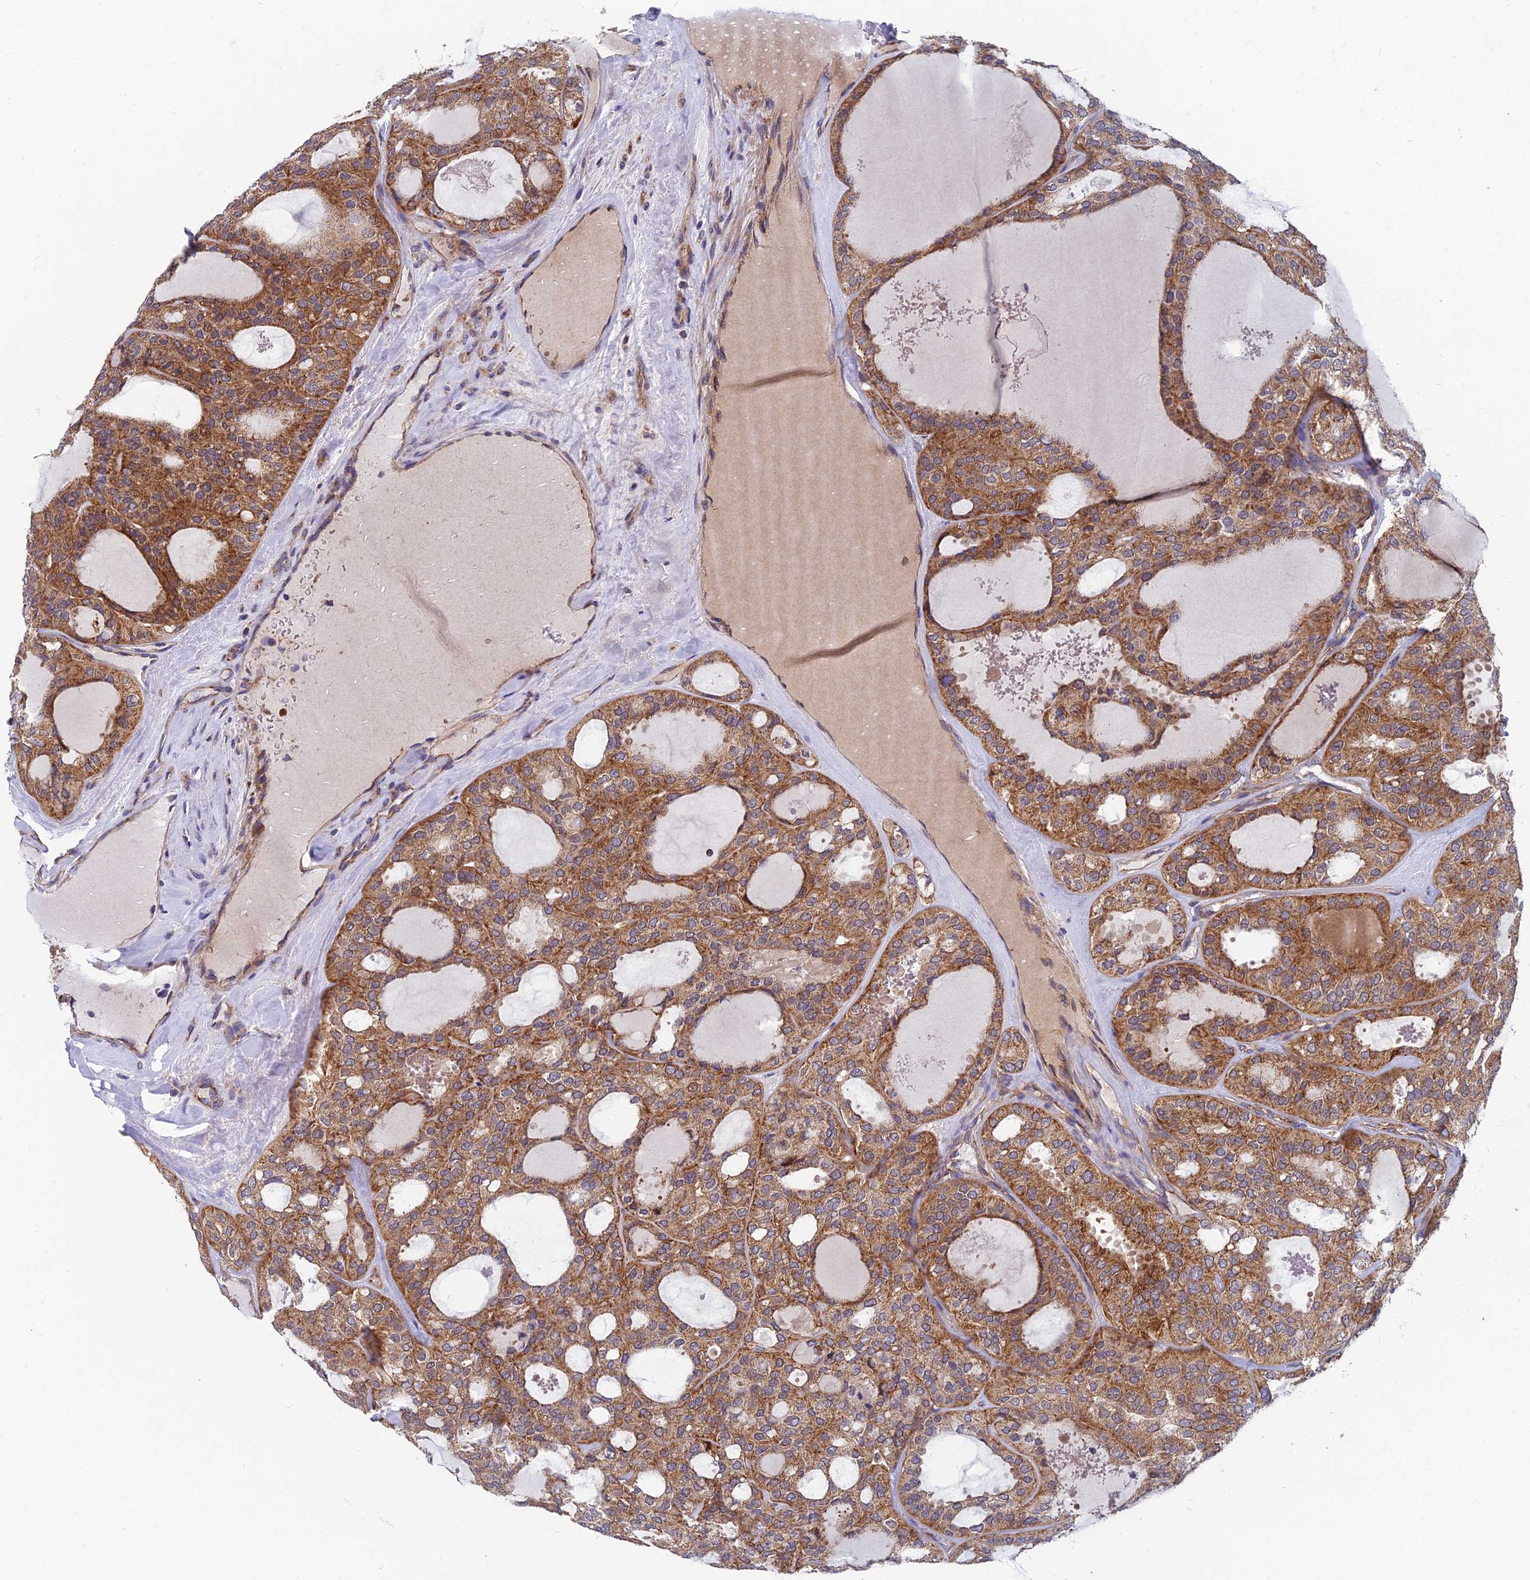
{"staining": {"intensity": "moderate", "quantity": ">75%", "location": "cytoplasmic/membranous"}, "tissue": "thyroid cancer", "cell_type": "Tumor cells", "image_type": "cancer", "snomed": [{"axis": "morphology", "description": "Follicular adenoma carcinoma, NOS"}, {"axis": "topography", "description": "Thyroid gland"}], "caption": "A photomicrograph showing moderate cytoplasmic/membranous staining in about >75% of tumor cells in thyroid cancer, as visualized by brown immunohistochemical staining.", "gene": "MRPS9", "patient": {"sex": "male", "age": 75}}